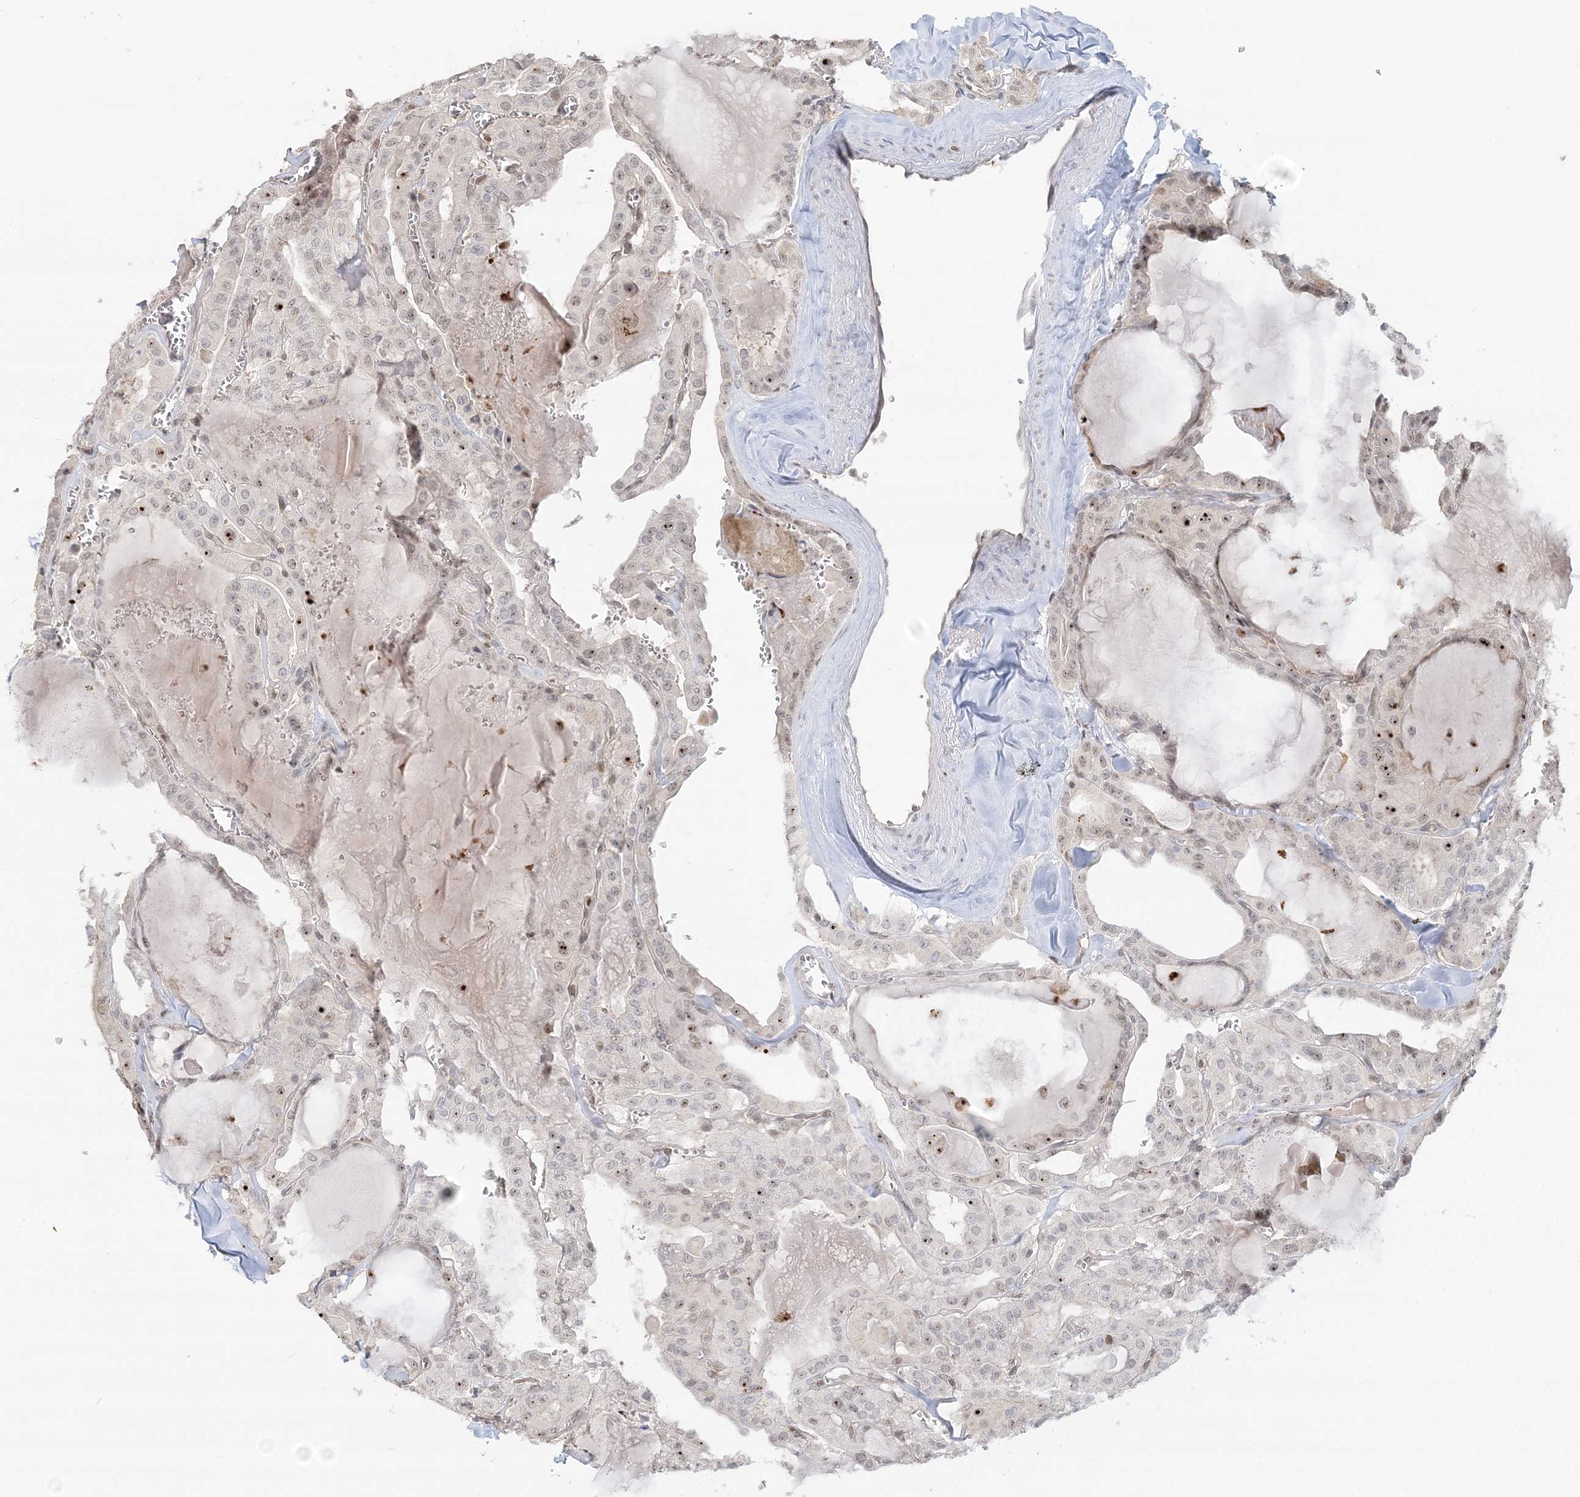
{"staining": {"intensity": "strong", "quantity": "25%-75%", "location": "nuclear"}, "tissue": "thyroid cancer", "cell_type": "Tumor cells", "image_type": "cancer", "snomed": [{"axis": "morphology", "description": "Papillary adenocarcinoma, NOS"}, {"axis": "topography", "description": "Thyroid gland"}], "caption": "Protein analysis of thyroid cancer tissue shows strong nuclear staining in approximately 25%-75% of tumor cells.", "gene": "SUMO2", "patient": {"sex": "male", "age": 52}}